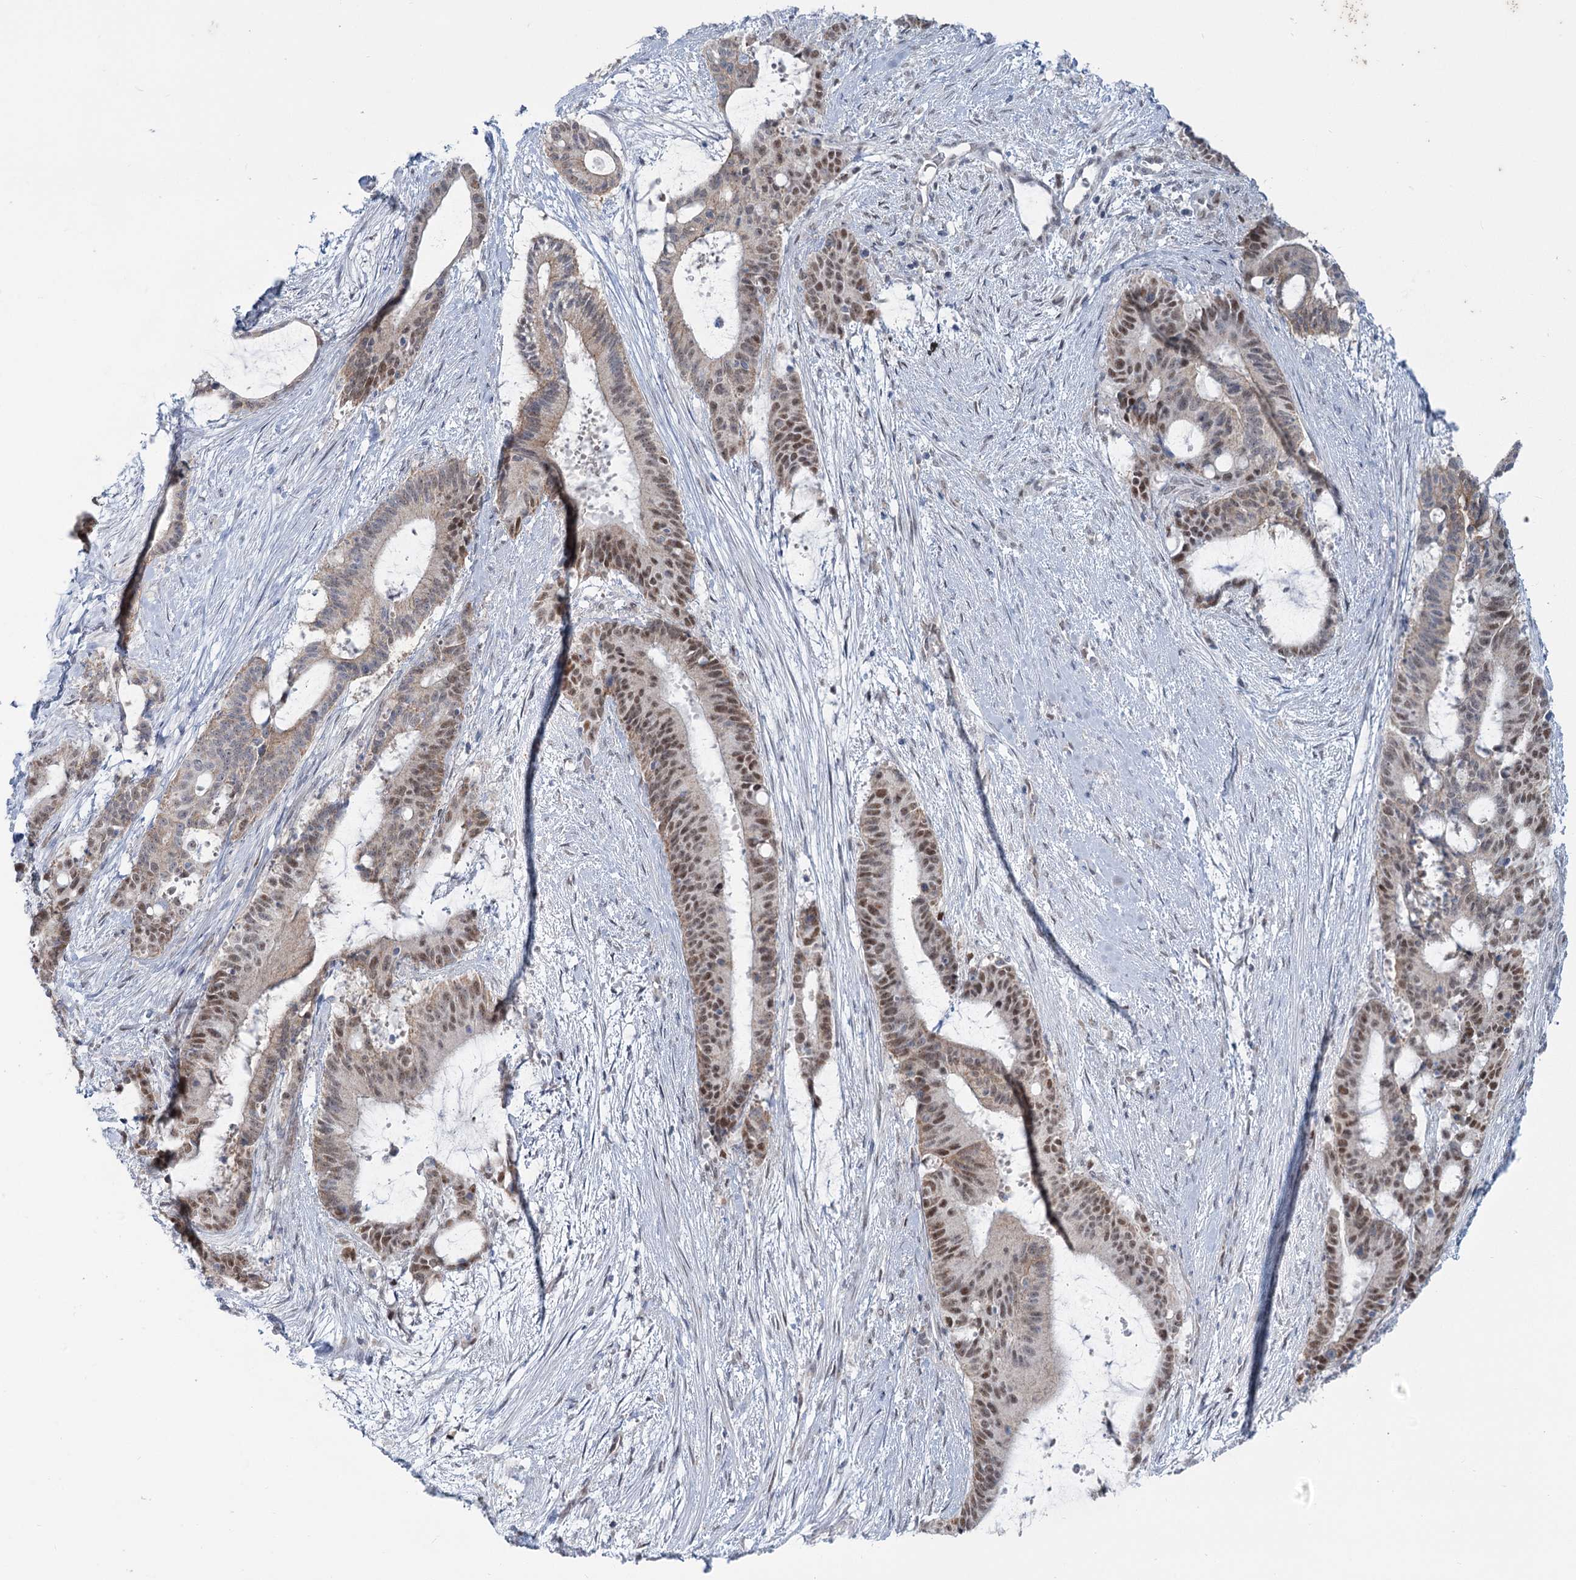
{"staining": {"intensity": "moderate", "quantity": ">75%", "location": "nuclear"}, "tissue": "liver cancer", "cell_type": "Tumor cells", "image_type": "cancer", "snomed": [{"axis": "morphology", "description": "Normal tissue, NOS"}, {"axis": "morphology", "description": "Cholangiocarcinoma"}, {"axis": "topography", "description": "Liver"}, {"axis": "topography", "description": "Peripheral nerve tissue"}], "caption": "This is a micrograph of immunohistochemistry staining of liver cancer, which shows moderate staining in the nuclear of tumor cells.", "gene": "MTG1", "patient": {"sex": "female", "age": 73}}